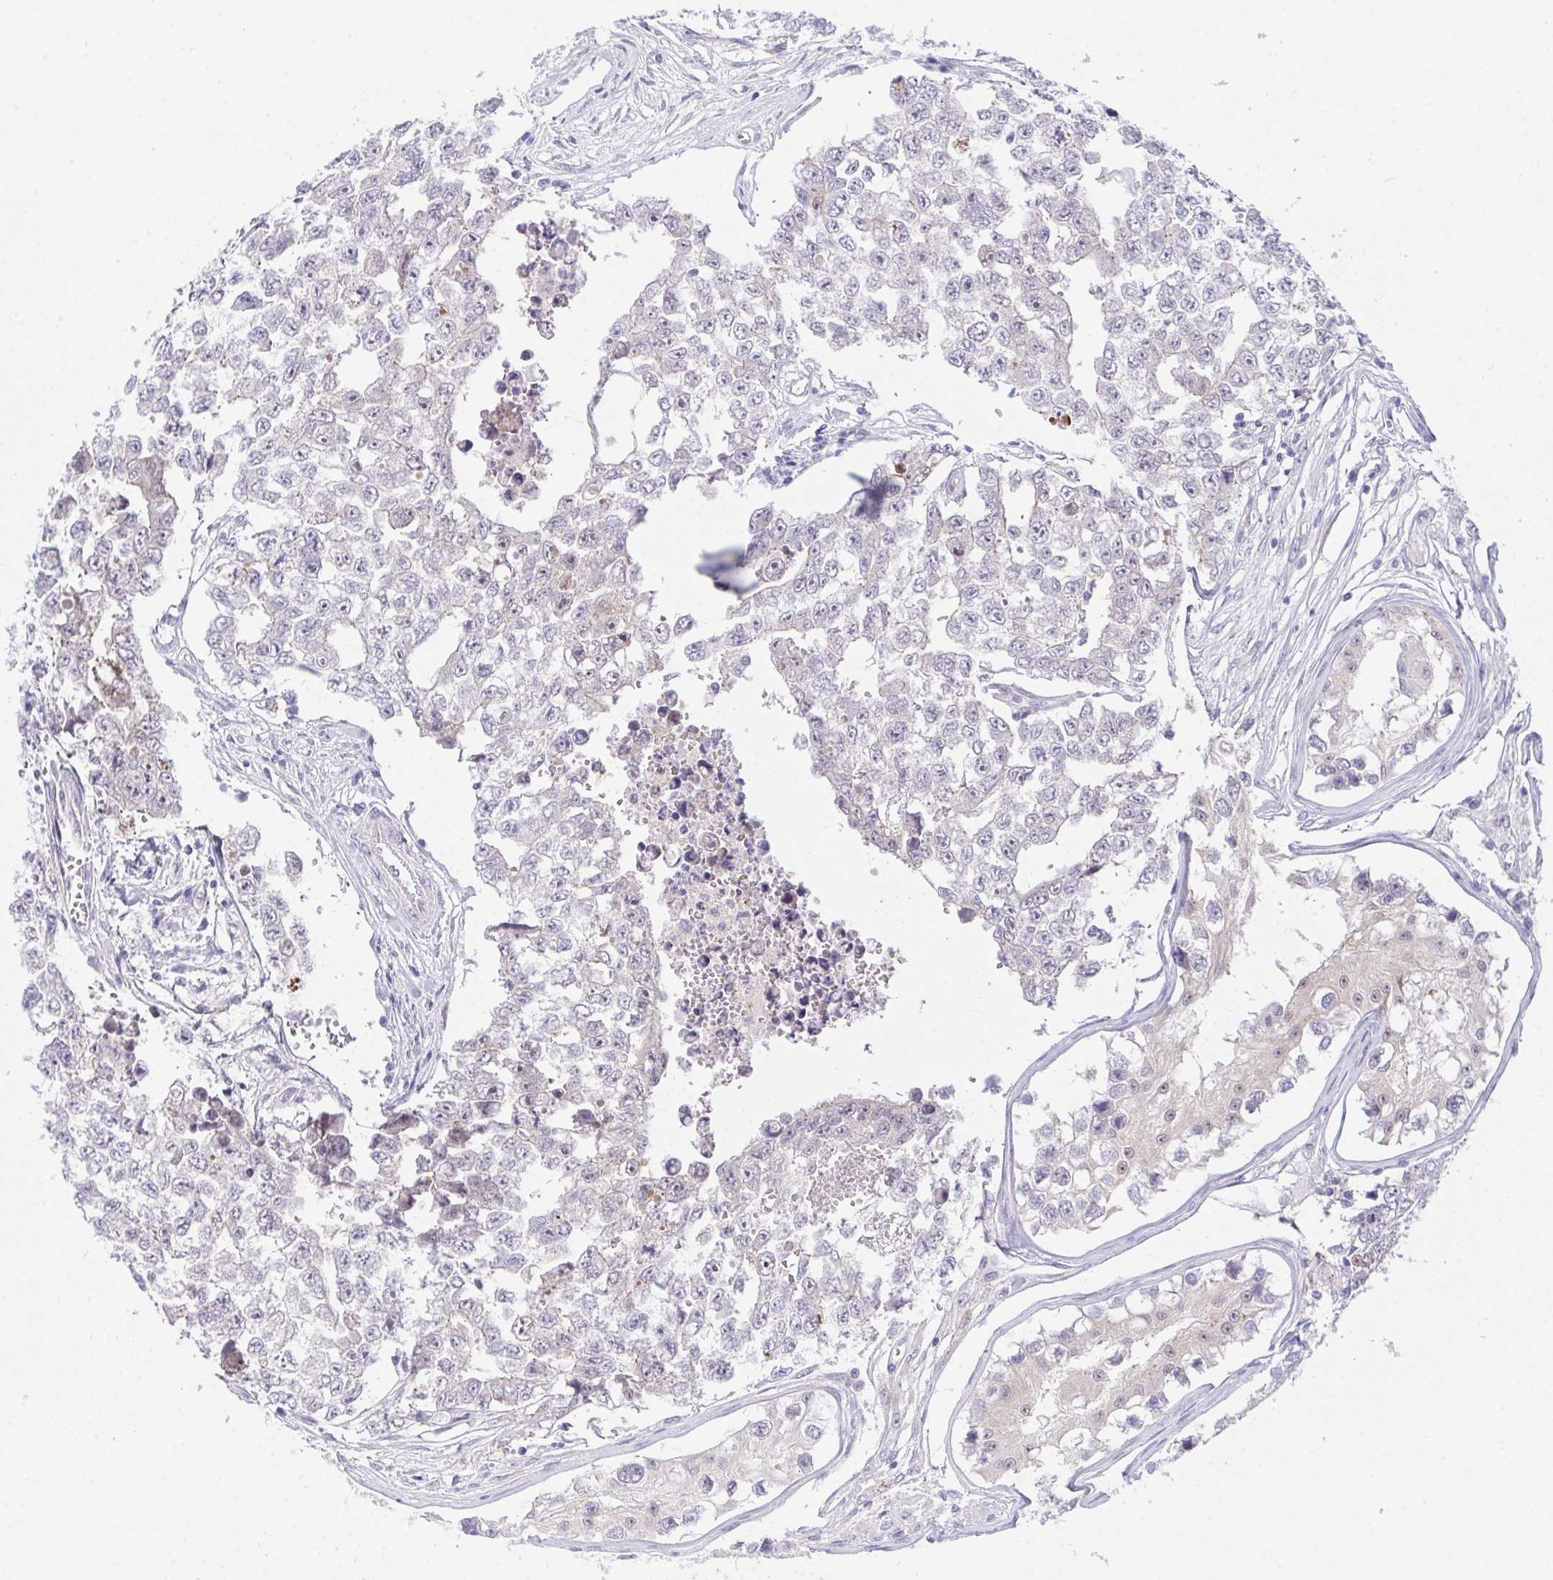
{"staining": {"intensity": "negative", "quantity": "none", "location": "none"}, "tissue": "testis cancer", "cell_type": "Tumor cells", "image_type": "cancer", "snomed": [{"axis": "morphology", "description": "Carcinoma, Embryonal, NOS"}, {"axis": "topography", "description": "Testis"}], "caption": "An immunohistochemistry photomicrograph of testis cancer (embryonal carcinoma) is shown. There is no staining in tumor cells of testis cancer (embryonal carcinoma). (DAB (3,3'-diaminobenzidine) immunohistochemistry visualized using brightfield microscopy, high magnification).", "gene": "HOXD12", "patient": {"sex": "male", "age": 18}}